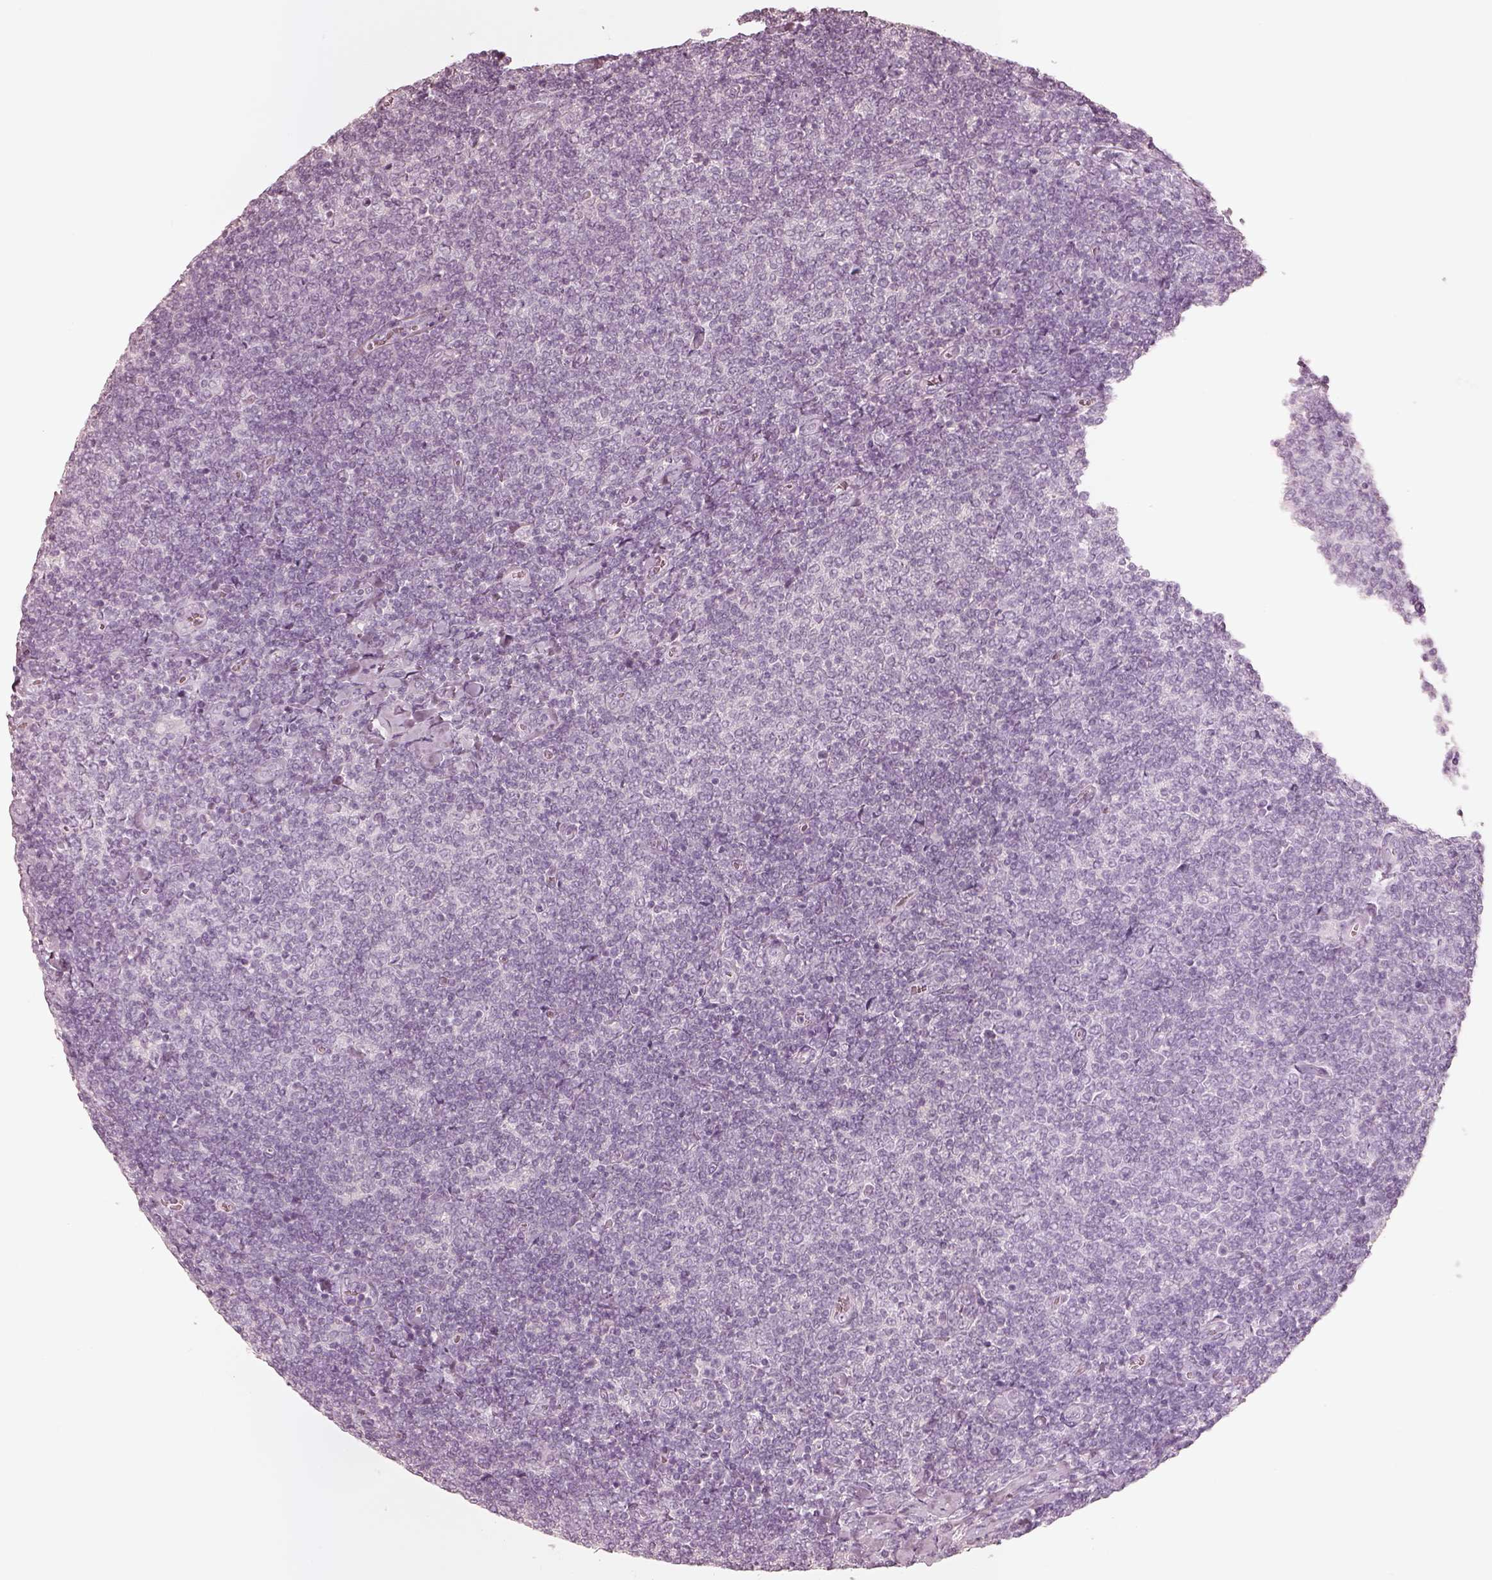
{"staining": {"intensity": "negative", "quantity": "none", "location": "none"}, "tissue": "lymphoma", "cell_type": "Tumor cells", "image_type": "cancer", "snomed": [{"axis": "morphology", "description": "Malignant lymphoma, non-Hodgkin's type, Low grade"}, {"axis": "topography", "description": "Lymph node"}], "caption": "Immunohistochemical staining of lymphoma reveals no significant expression in tumor cells.", "gene": "KRT72", "patient": {"sex": "male", "age": 52}}